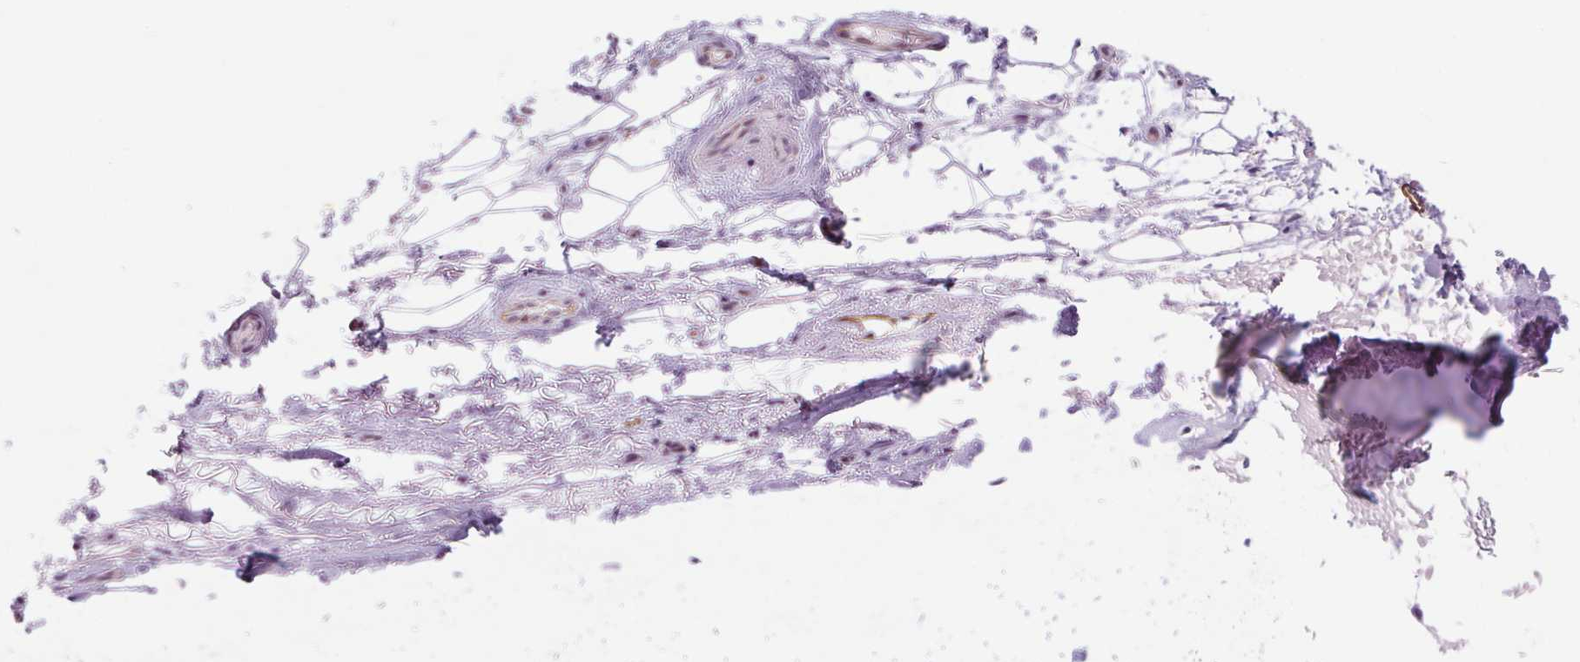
{"staining": {"intensity": "negative", "quantity": "none", "location": "none"}, "tissue": "soft tissue", "cell_type": "Chondrocytes", "image_type": "normal", "snomed": [{"axis": "morphology", "description": "Normal tissue, NOS"}, {"axis": "topography", "description": "Cartilage tissue"}], "caption": "Chondrocytes show no significant protein expression in unremarkable soft tissue. (Brightfield microscopy of DAB immunohistochemistry at high magnification).", "gene": "MS4A13", "patient": {"sex": "male", "age": 65}}